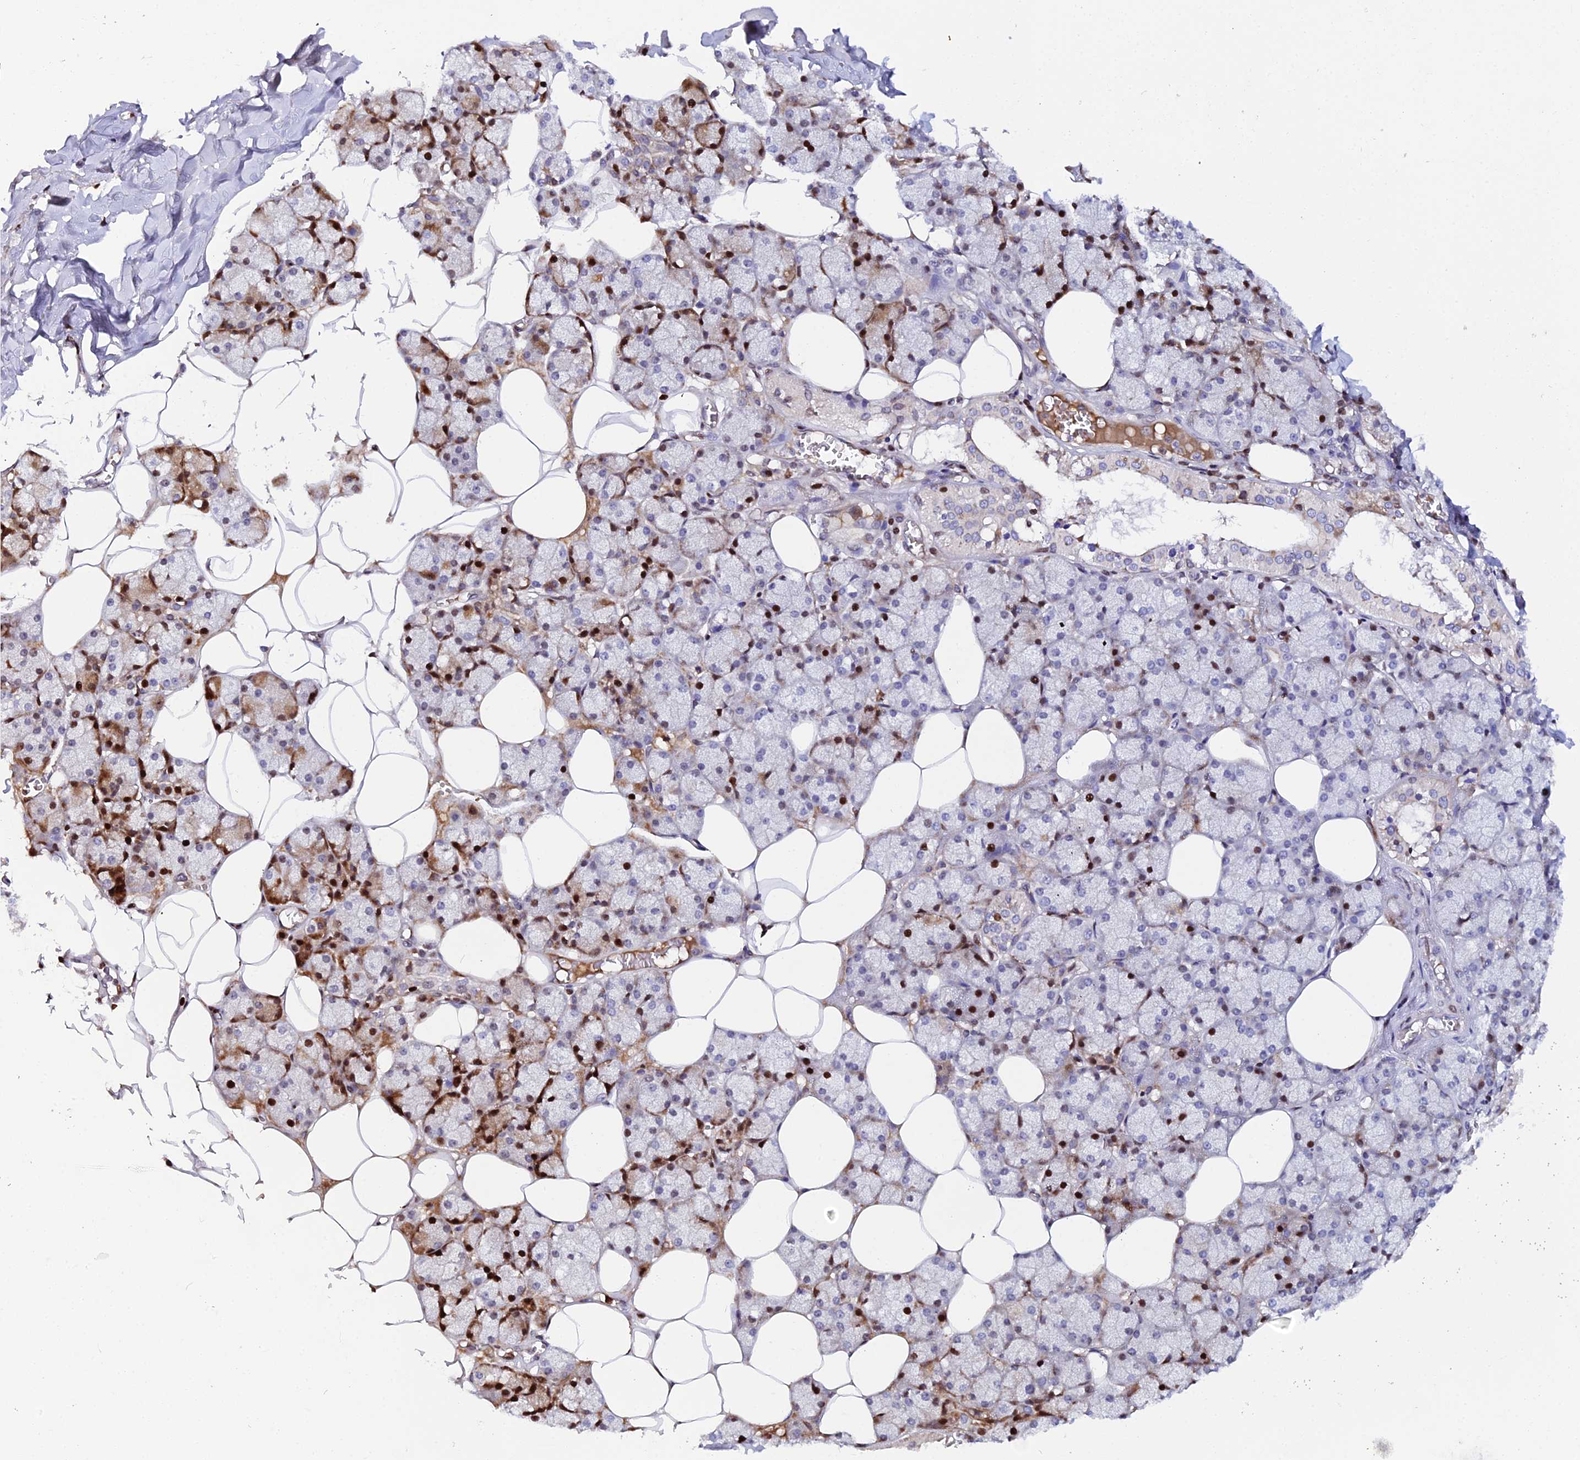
{"staining": {"intensity": "strong", "quantity": "25%-75%", "location": "nuclear"}, "tissue": "salivary gland", "cell_type": "Glandular cells", "image_type": "normal", "snomed": [{"axis": "morphology", "description": "Normal tissue, NOS"}, {"axis": "topography", "description": "Salivary gland"}], "caption": "Immunohistochemistry (DAB) staining of unremarkable human salivary gland exhibits strong nuclear protein positivity in about 25%-75% of glandular cells. (IHC, brightfield microscopy, high magnification).", "gene": "MYNN", "patient": {"sex": "male", "age": 62}}